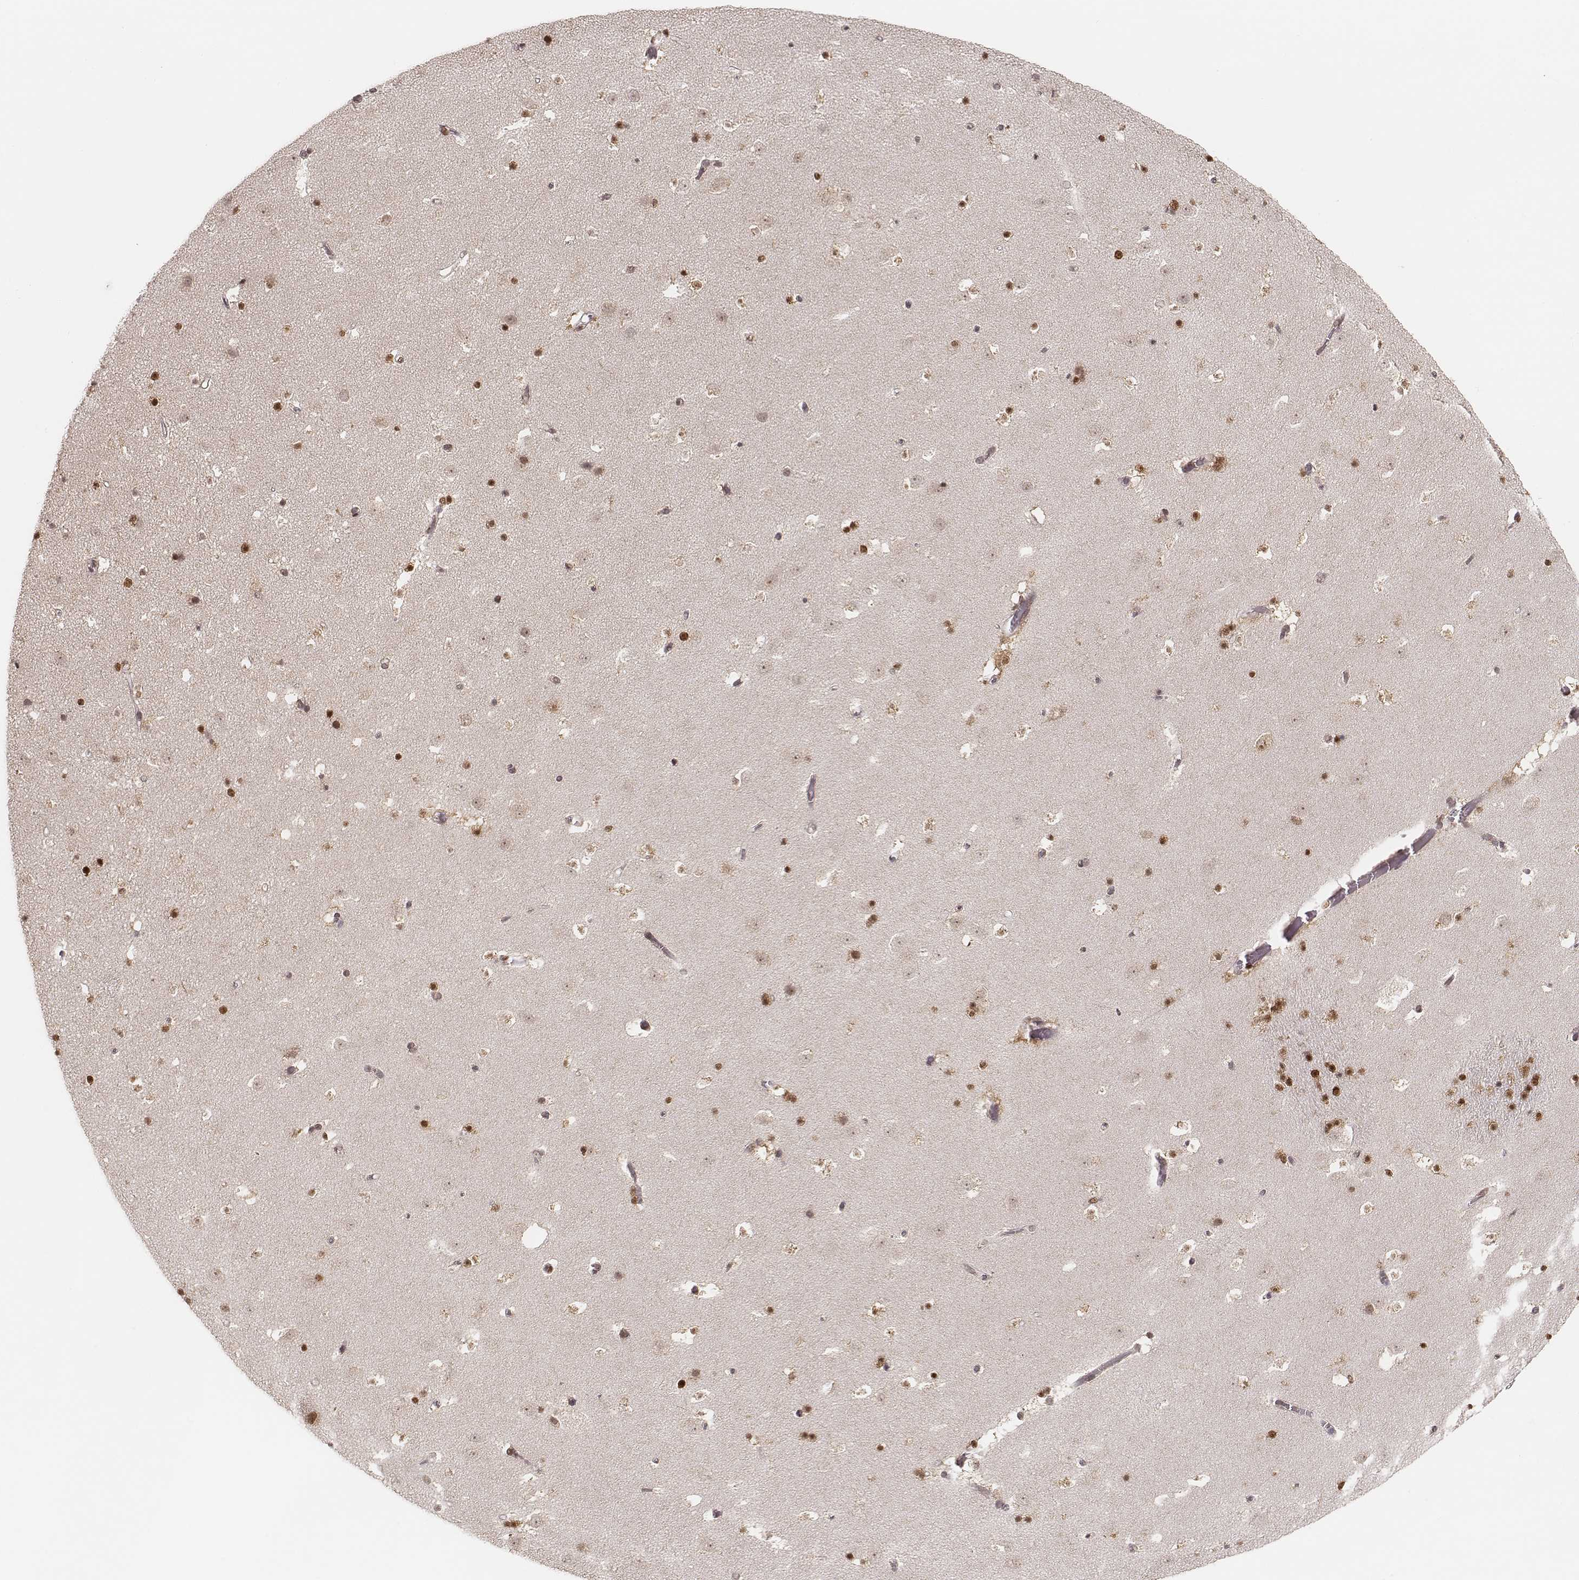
{"staining": {"intensity": "strong", "quantity": ">75%", "location": "nuclear"}, "tissue": "caudate", "cell_type": "Glial cells", "image_type": "normal", "snomed": [{"axis": "morphology", "description": "Normal tissue, NOS"}, {"axis": "topography", "description": "Lateral ventricle wall"}], "caption": "Protein staining by IHC reveals strong nuclear staining in approximately >75% of glial cells in normal caudate. (DAB (3,3'-diaminobenzidine) IHC with brightfield microscopy, high magnification).", "gene": "PARP1", "patient": {"sex": "female", "age": 42}}